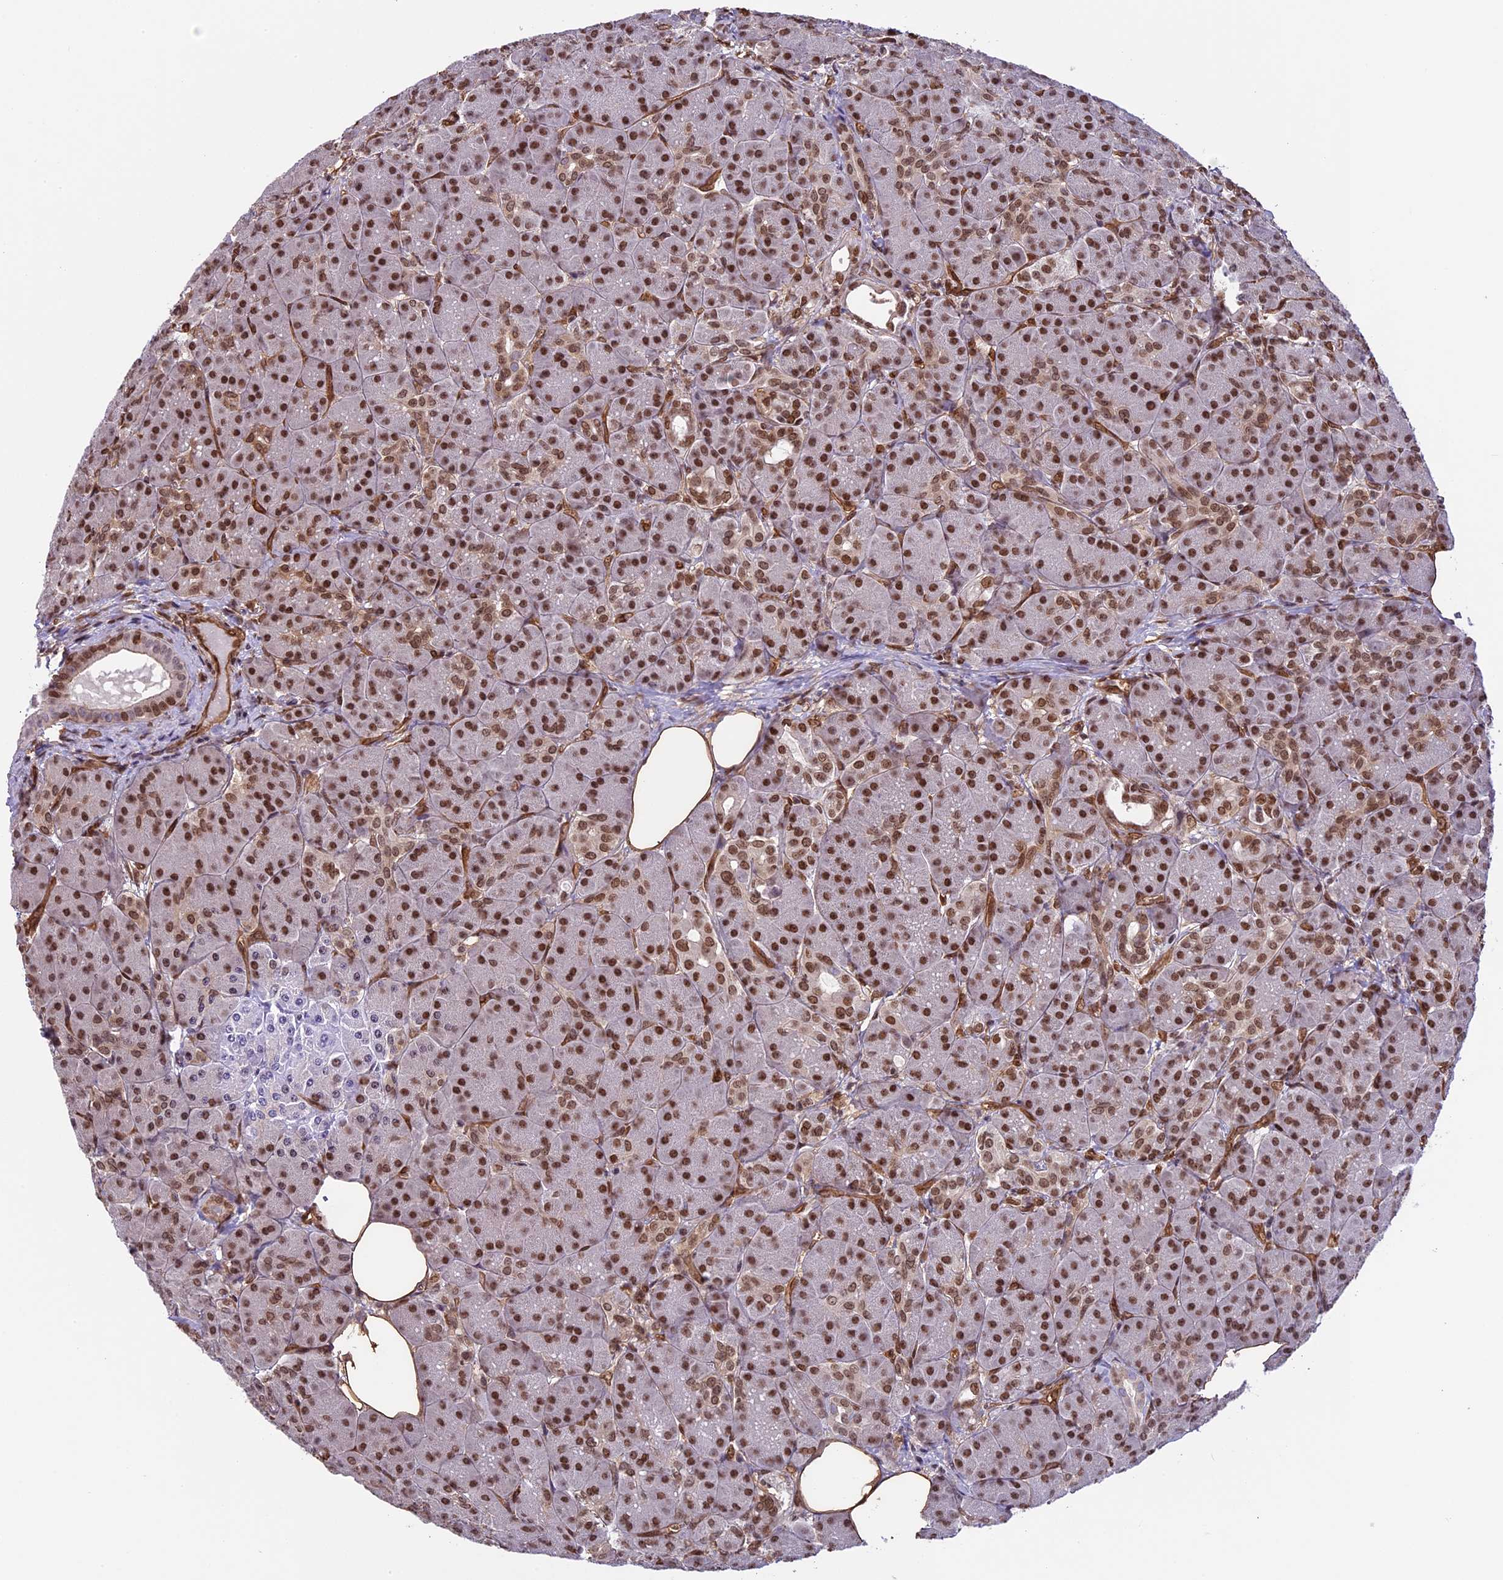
{"staining": {"intensity": "strong", "quantity": ">75%", "location": "nuclear"}, "tissue": "pancreas", "cell_type": "Exocrine glandular cells", "image_type": "normal", "snomed": [{"axis": "morphology", "description": "Normal tissue, NOS"}, {"axis": "topography", "description": "Pancreas"}], "caption": "Protein analysis of benign pancreas displays strong nuclear staining in approximately >75% of exocrine glandular cells. Nuclei are stained in blue.", "gene": "MPHOSPH8", "patient": {"sex": "male", "age": 63}}